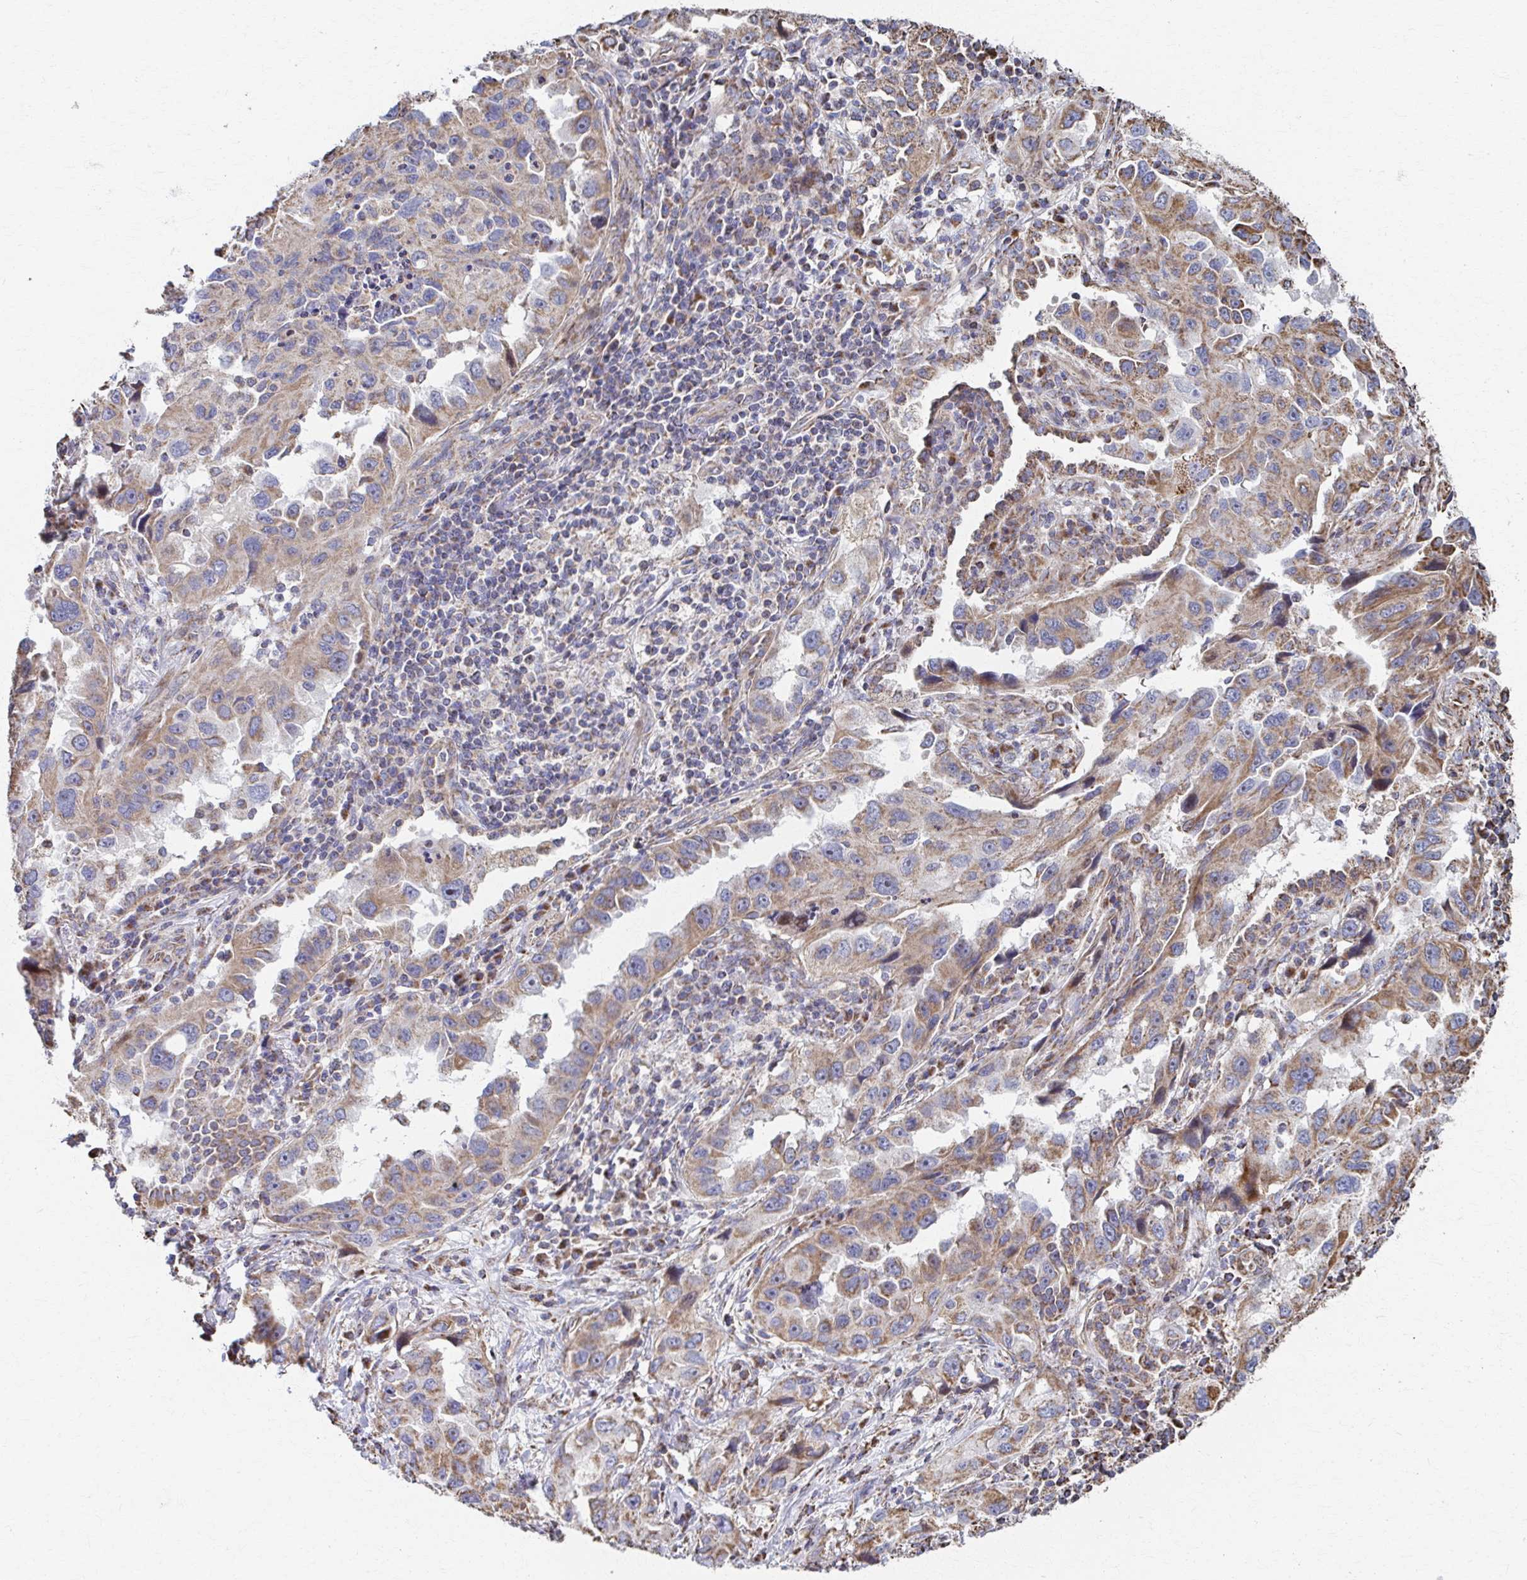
{"staining": {"intensity": "moderate", "quantity": ">75%", "location": "cytoplasmic/membranous"}, "tissue": "lung cancer", "cell_type": "Tumor cells", "image_type": "cancer", "snomed": [{"axis": "morphology", "description": "Adenocarcinoma, NOS"}, {"axis": "topography", "description": "Lung"}], "caption": "IHC image of neoplastic tissue: human lung cancer stained using immunohistochemistry (IHC) shows medium levels of moderate protein expression localized specifically in the cytoplasmic/membranous of tumor cells, appearing as a cytoplasmic/membranous brown color.", "gene": "SAT1", "patient": {"sex": "female", "age": 73}}